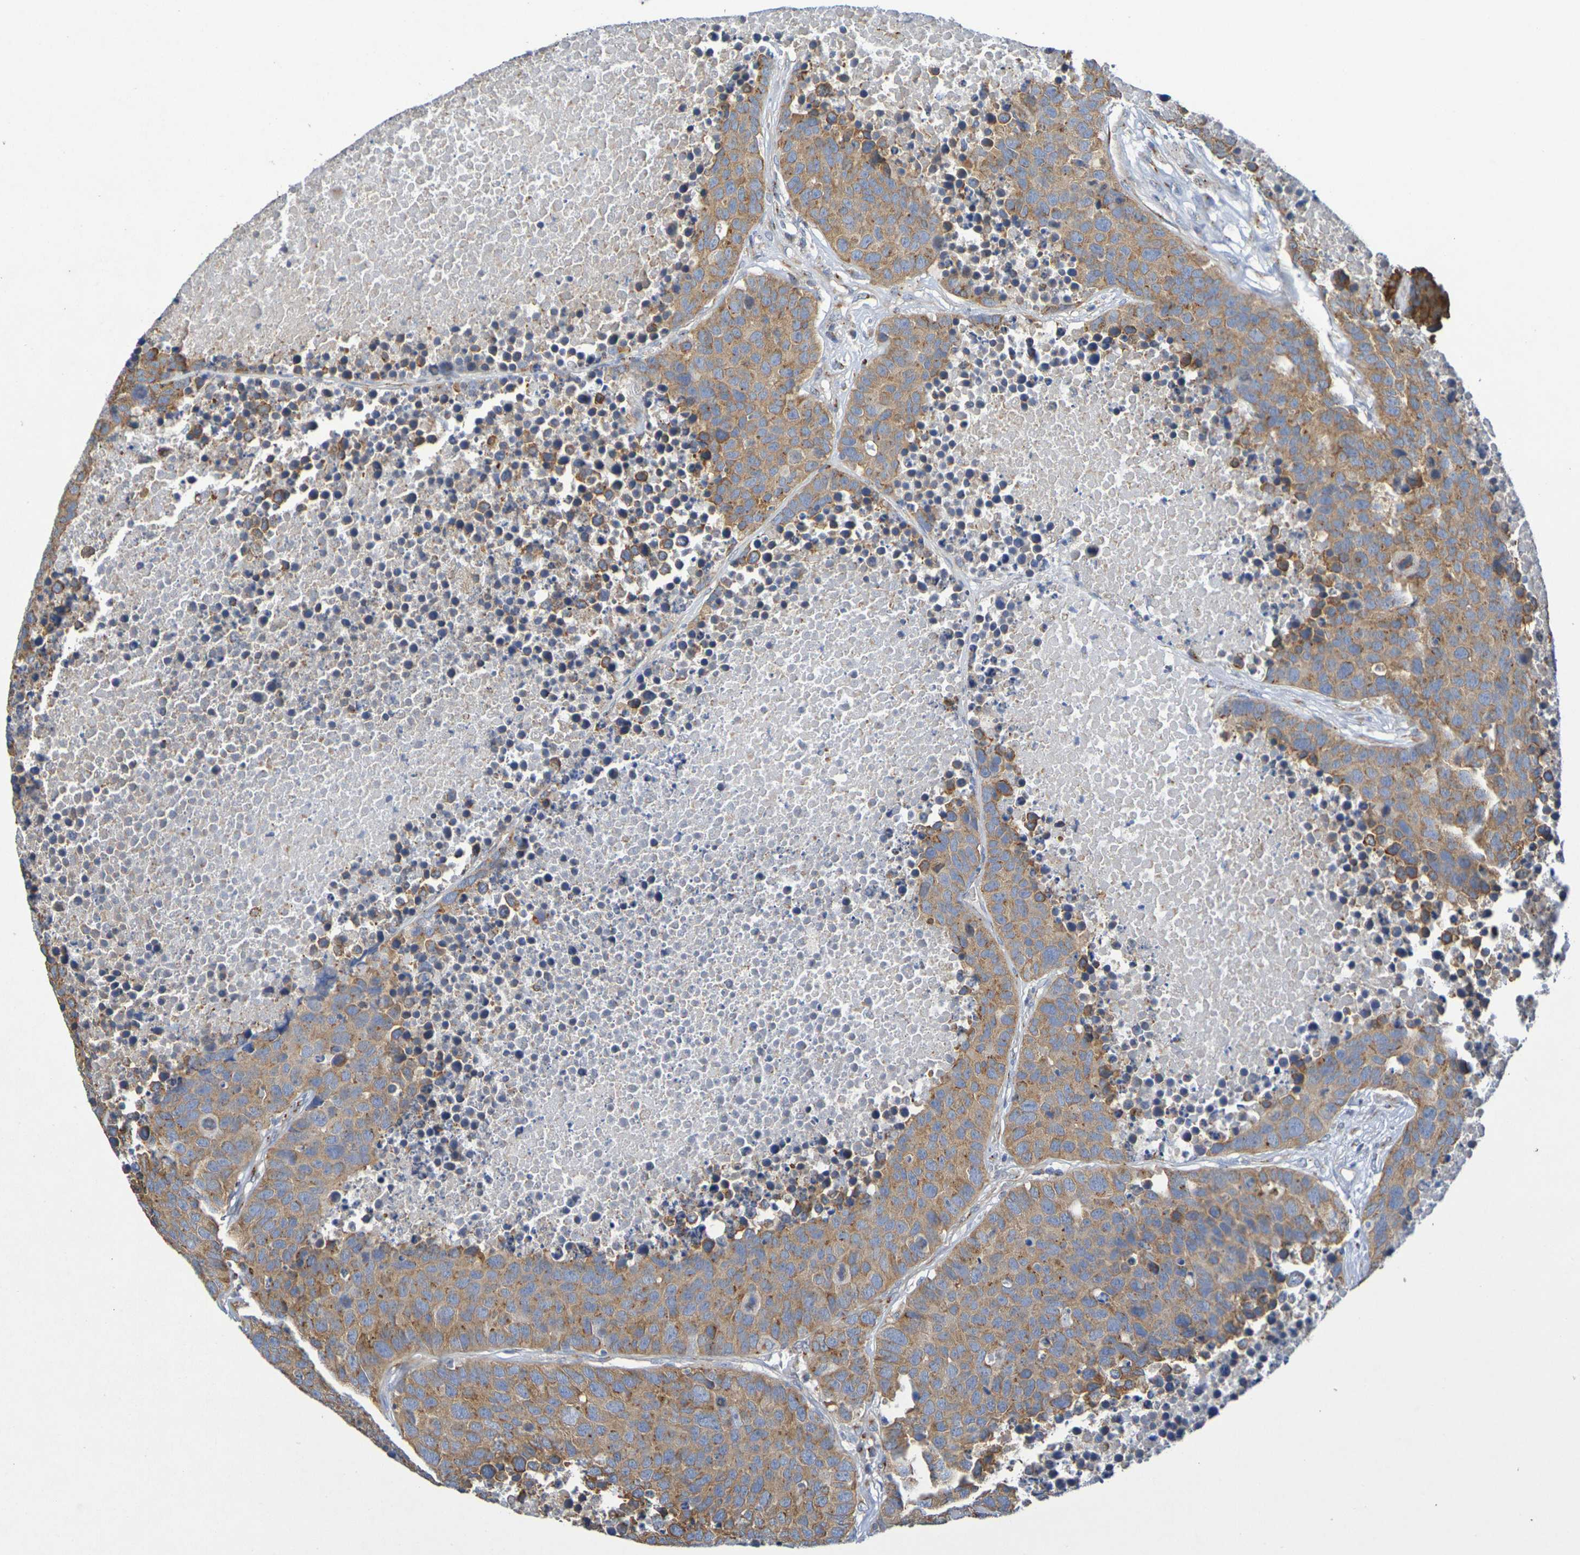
{"staining": {"intensity": "moderate", "quantity": ">75%", "location": "cytoplasmic/membranous"}, "tissue": "carcinoid", "cell_type": "Tumor cells", "image_type": "cancer", "snomed": [{"axis": "morphology", "description": "Carcinoid, malignant, NOS"}, {"axis": "topography", "description": "Lung"}], "caption": "Approximately >75% of tumor cells in human carcinoid exhibit moderate cytoplasmic/membranous protein staining as visualized by brown immunohistochemical staining.", "gene": "DCP2", "patient": {"sex": "male", "age": 60}}